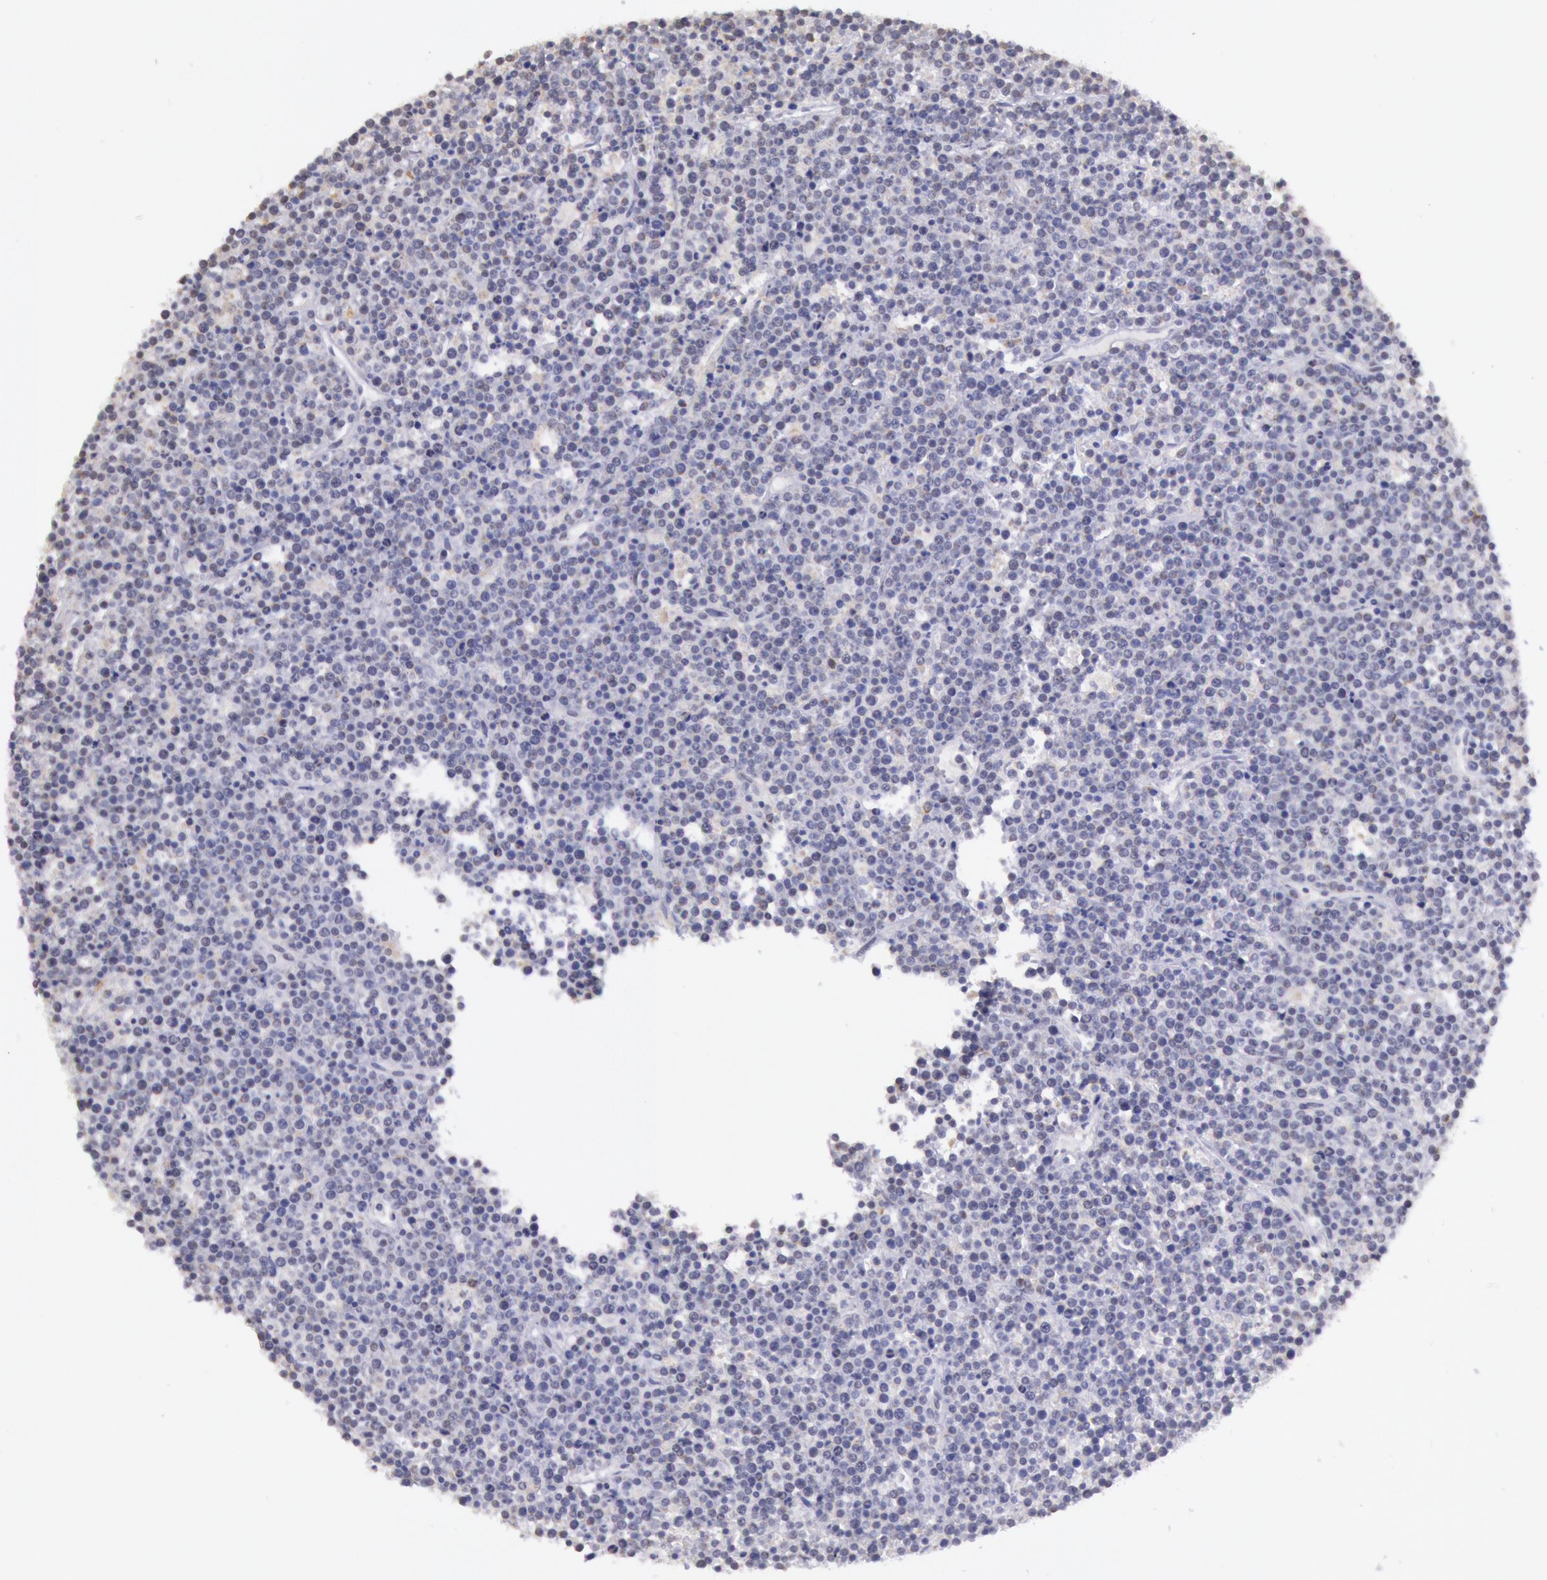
{"staining": {"intensity": "weak", "quantity": "25%-75%", "location": "cytoplasmic/membranous"}, "tissue": "lymphoma", "cell_type": "Tumor cells", "image_type": "cancer", "snomed": [{"axis": "morphology", "description": "Malignant lymphoma, non-Hodgkin's type, High grade"}, {"axis": "topography", "description": "Ovary"}], "caption": "DAB immunohistochemical staining of human lymphoma displays weak cytoplasmic/membranous protein staining in about 25%-75% of tumor cells.", "gene": "FRMD6", "patient": {"sex": "female", "age": 56}}